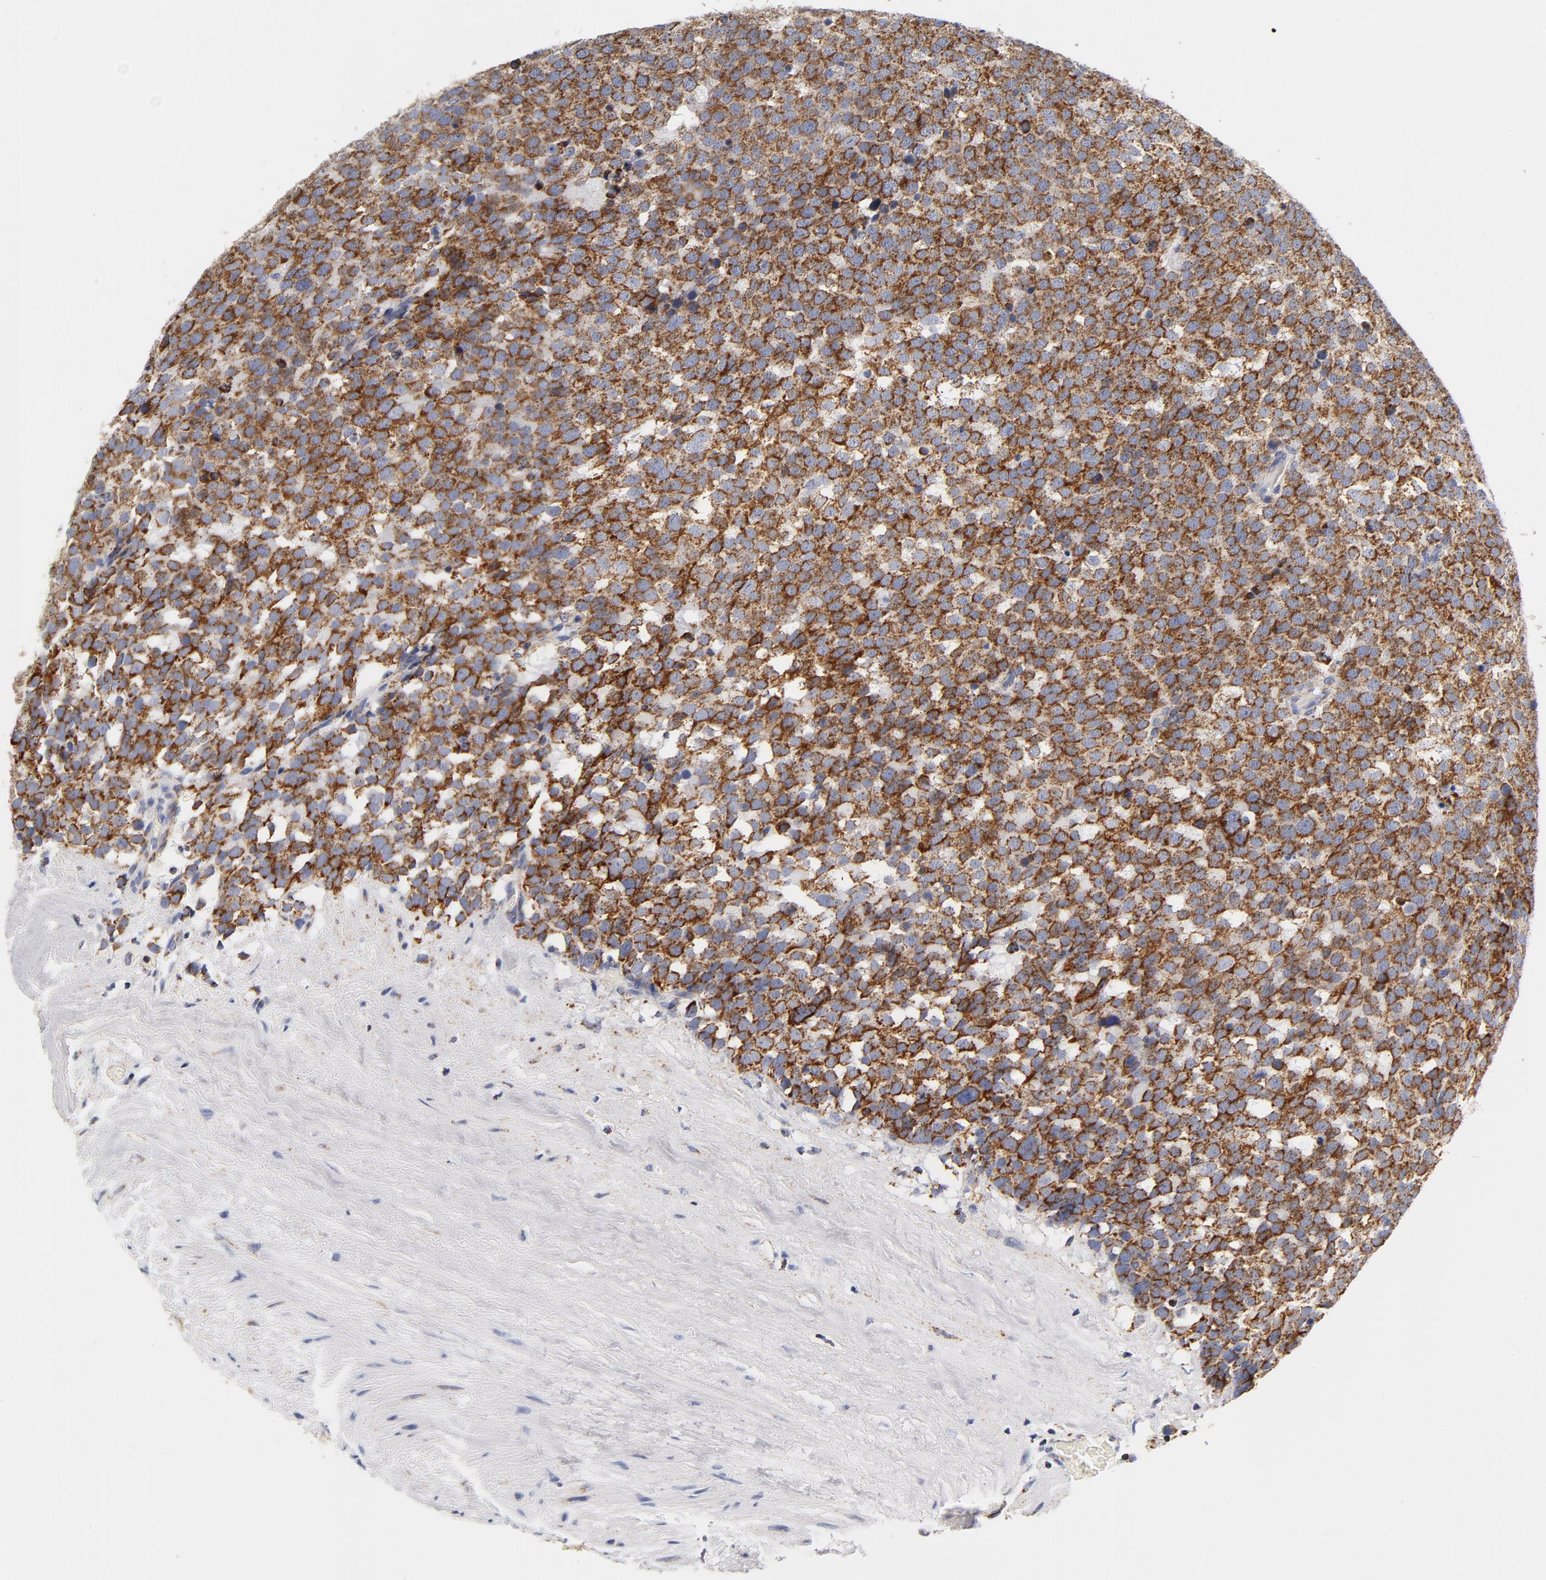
{"staining": {"intensity": "moderate", "quantity": ">75%", "location": "cytoplasmic/membranous"}, "tissue": "testis cancer", "cell_type": "Tumor cells", "image_type": "cancer", "snomed": [{"axis": "morphology", "description": "Seminoma, NOS"}, {"axis": "topography", "description": "Testis"}], "caption": "This is a histology image of immunohistochemistry (IHC) staining of testis seminoma, which shows moderate positivity in the cytoplasmic/membranous of tumor cells.", "gene": "ECHS1", "patient": {"sex": "male", "age": 71}}